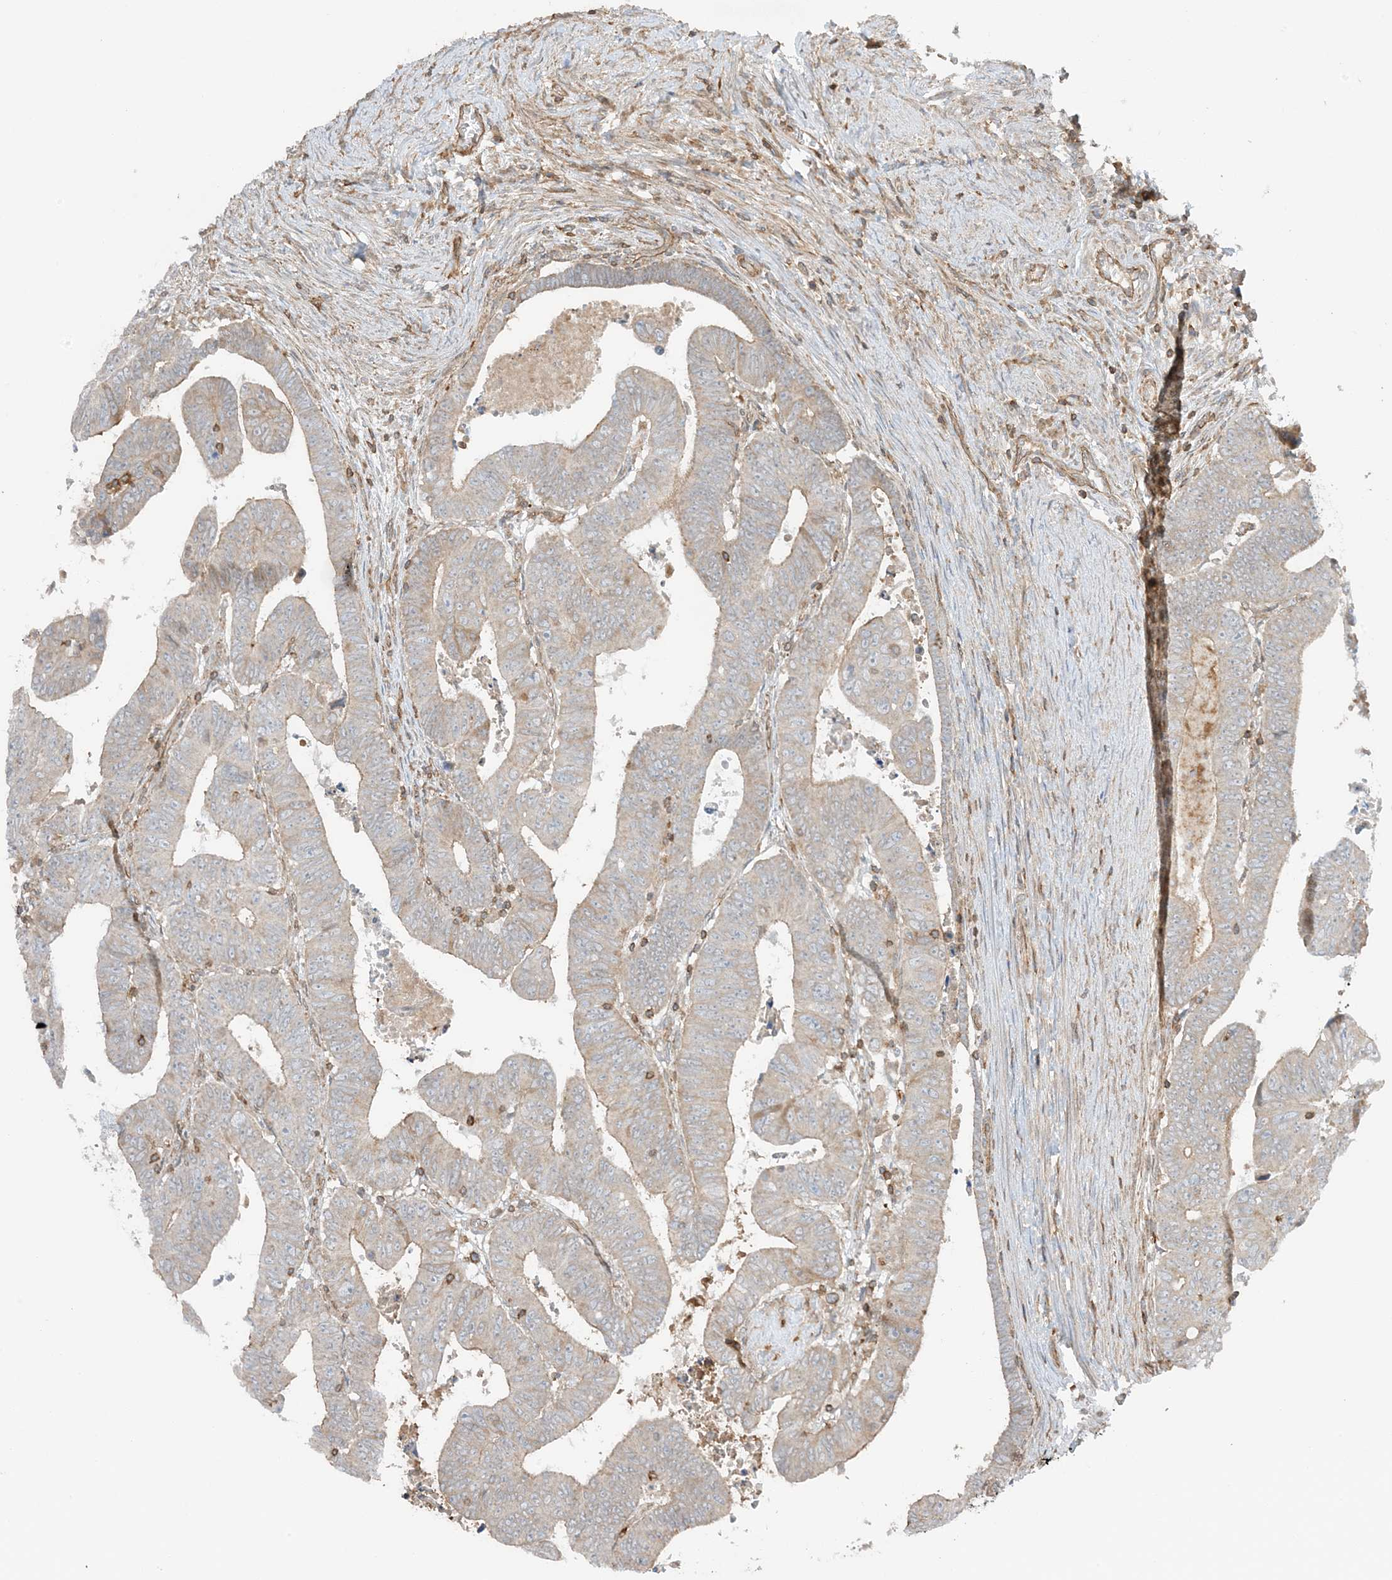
{"staining": {"intensity": "weak", "quantity": "25%-75%", "location": "cytoplasmic/membranous"}, "tissue": "colorectal cancer", "cell_type": "Tumor cells", "image_type": "cancer", "snomed": [{"axis": "morphology", "description": "Normal tissue, NOS"}, {"axis": "morphology", "description": "Adenocarcinoma, NOS"}, {"axis": "topography", "description": "Rectum"}], "caption": "Weak cytoplasmic/membranous protein positivity is seen in about 25%-75% of tumor cells in colorectal adenocarcinoma.", "gene": "SLC25A12", "patient": {"sex": "female", "age": 65}}